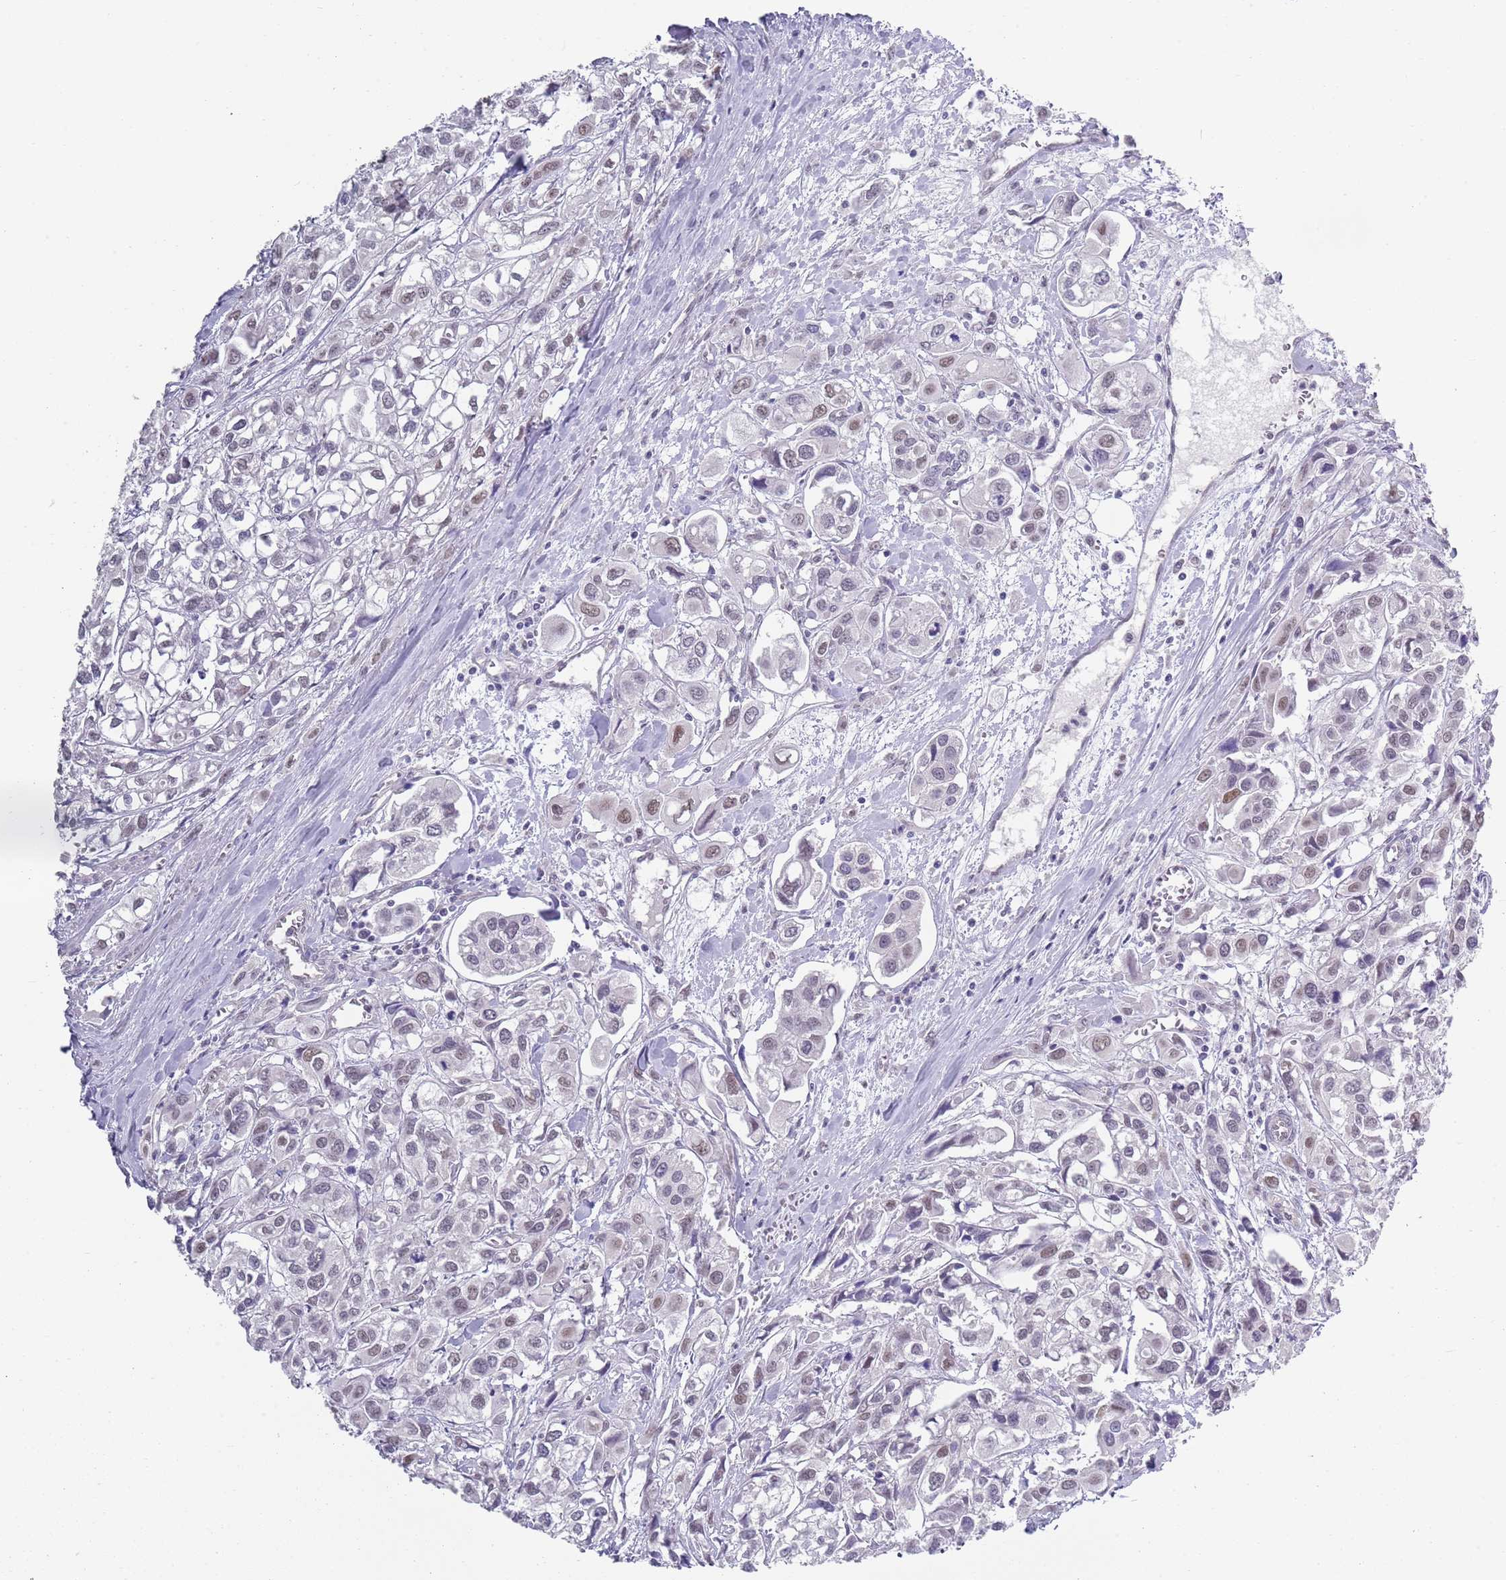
{"staining": {"intensity": "negative", "quantity": "none", "location": "none"}, "tissue": "urothelial cancer", "cell_type": "Tumor cells", "image_type": "cancer", "snomed": [{"axis": "morphology", "description": "Urothelial carcinoma, High grade"}, {"axis": "topography", "description": "Urinary bladder"}], "caption": "High-grade urothelial carcinoma stained for a protein using immunohistochemistry (IHC) displays no expression tumor cells.", "gene": "SEPHS2", "patient": {"sex": "male", "age": 67}}